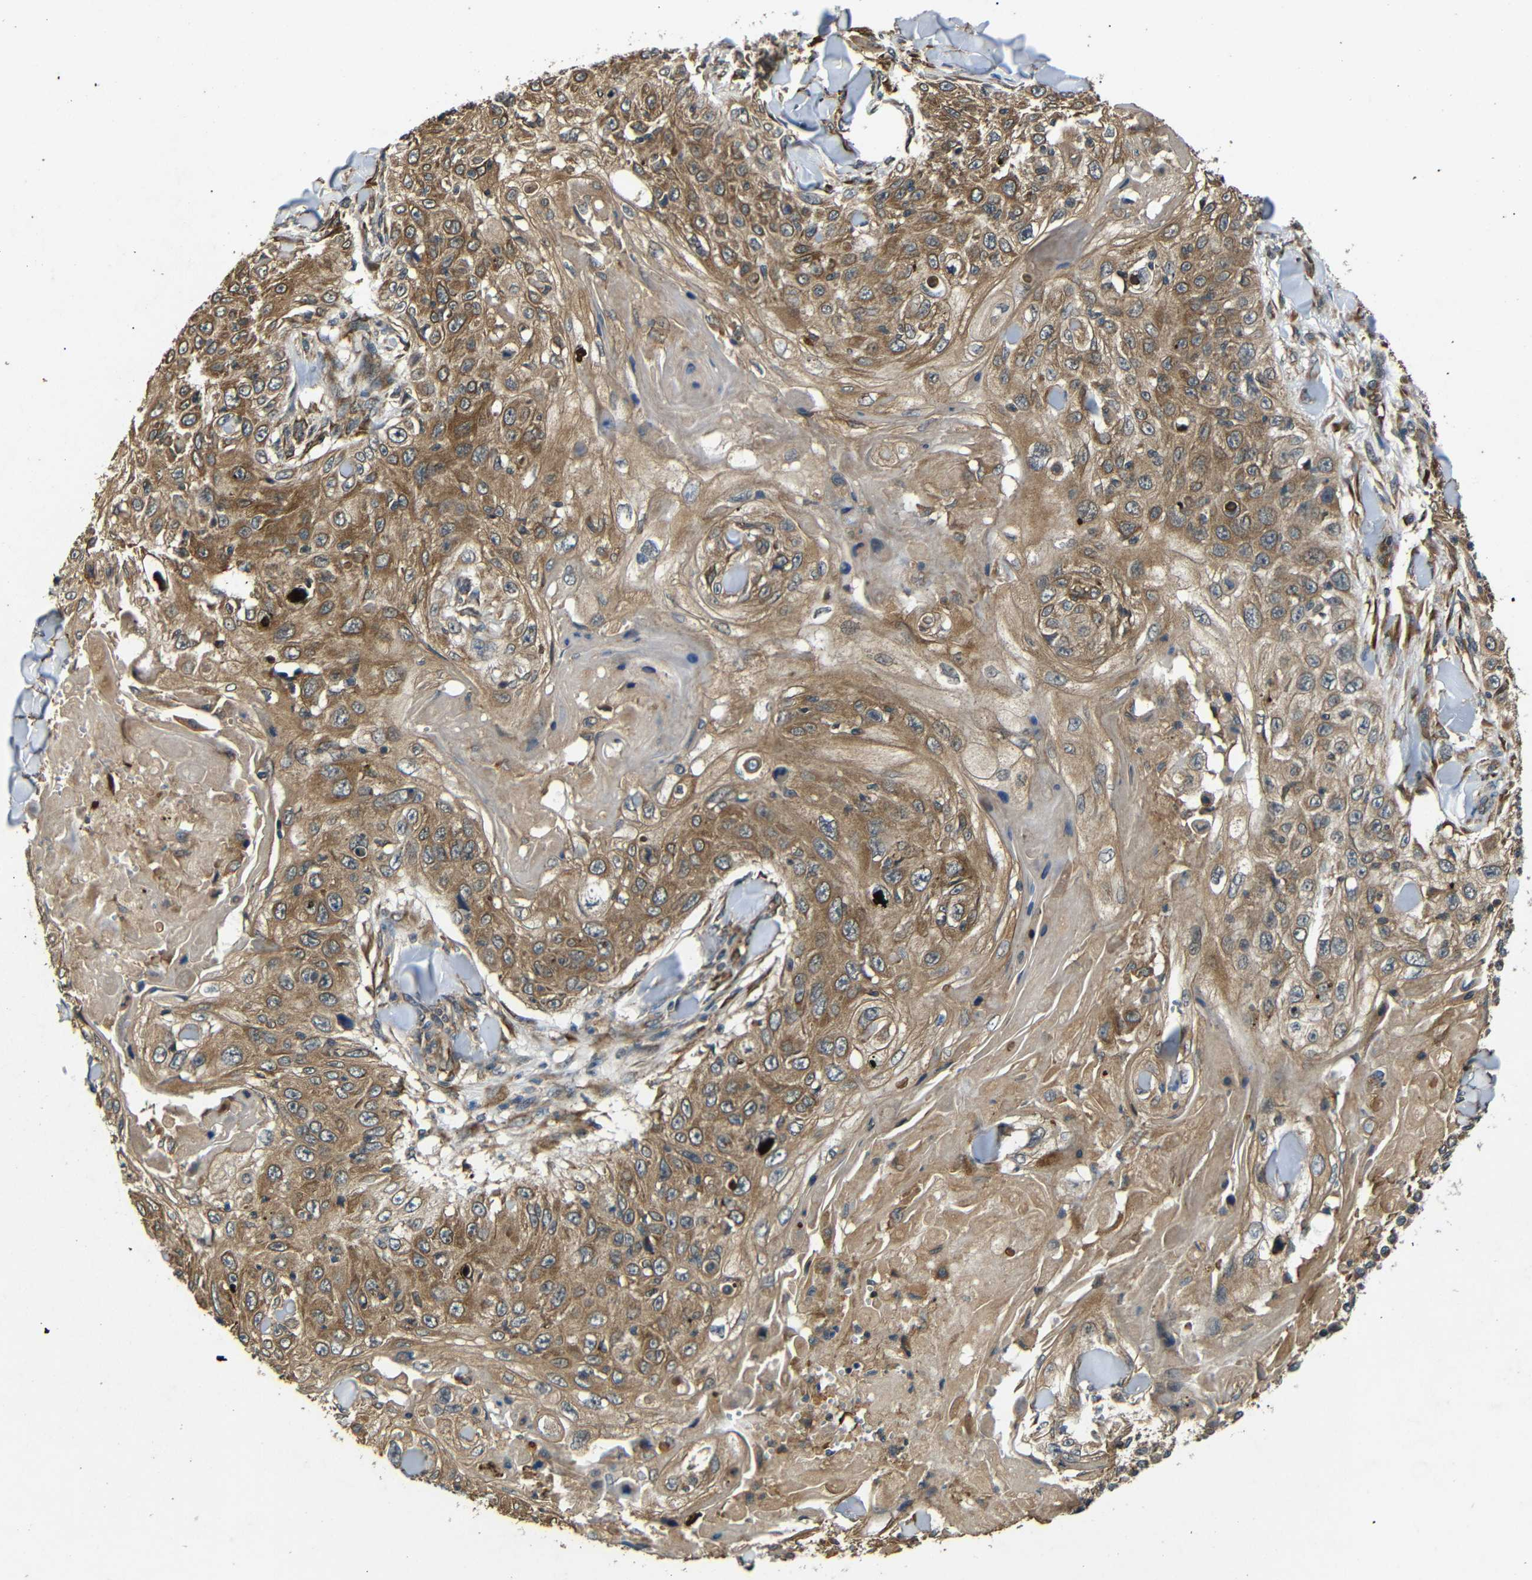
{"staining": {"intensity": "moderate", "quantity": ">75%", "location": "cytoplasmic/membranous"}, "tissue": "skin cancer", "cell_type": "Tumor cells", "image_type": "cancer", "snomed": [{"axis": "morphology", "description": "Squamous cell carcinoma, NOS"}, {"axis": "topography", "description": "Skin"}], "caption": "This histopathology image demonstrates immunohistochemistry staining of skin squamous cell carcinoma, with medium moderate cytoplasmic/membranous expression in about >75% of tumor cells.", "gene": "TRPC1", "patient": {"sex": "male", "age": 86}}